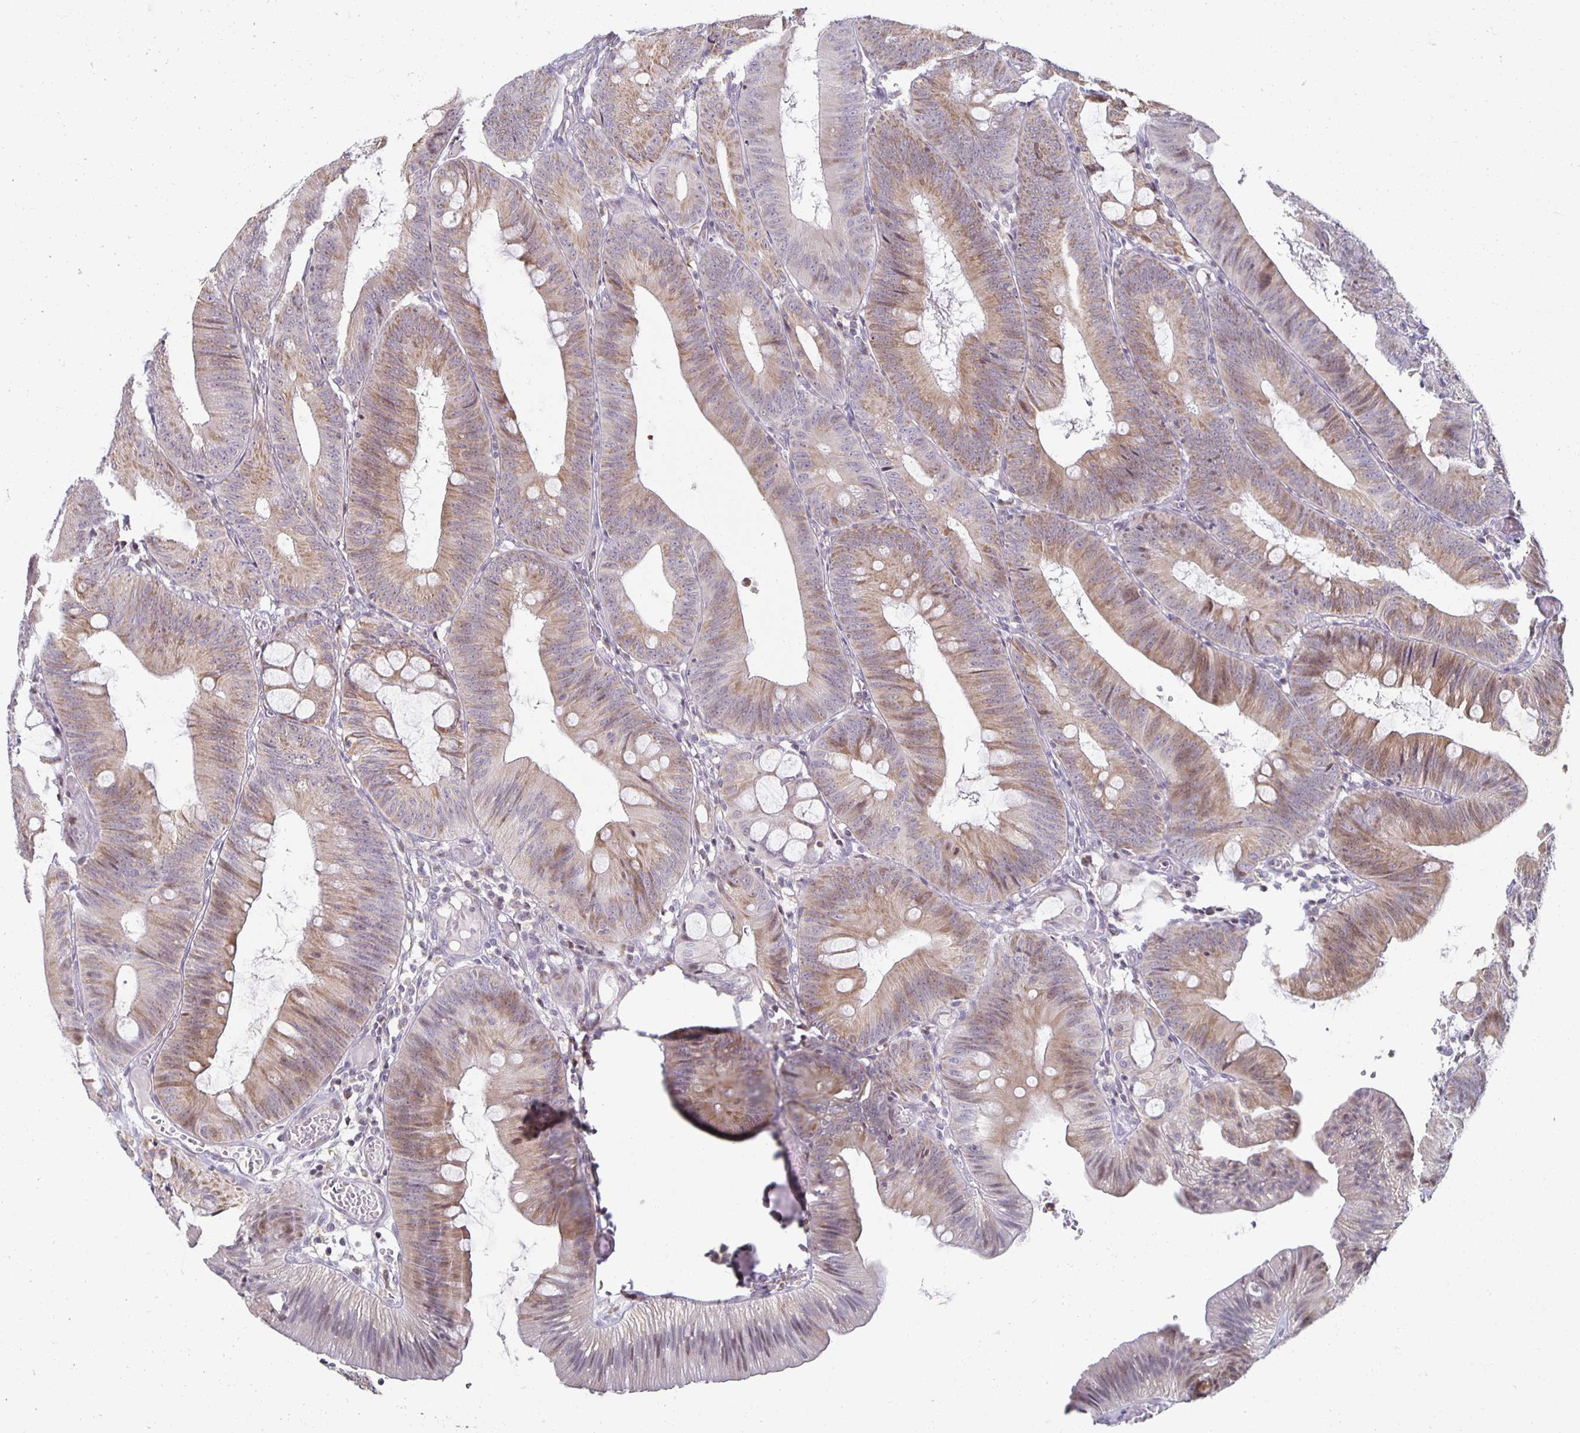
{"staining": {"intensity": "weak", "quantity": "25%-75%", "location": "cytoplasmic/membranous"}, "tissue": "colorectal cancer", "cell_type": "Tumor cells", "image_type": "cancer", "snomed": [{"axis": "morphology", "description": "Adenocarcinoma, NOS"}, {"axis": "topography", "description": "Colon"}], "caption": "A brown stain highlights weak cytoplasmic/membranous staining of a protein in human colorectal cancer tumor cells.", "gene": "HCFC1R1", "patient": {"sex": "male", "age": 84}}